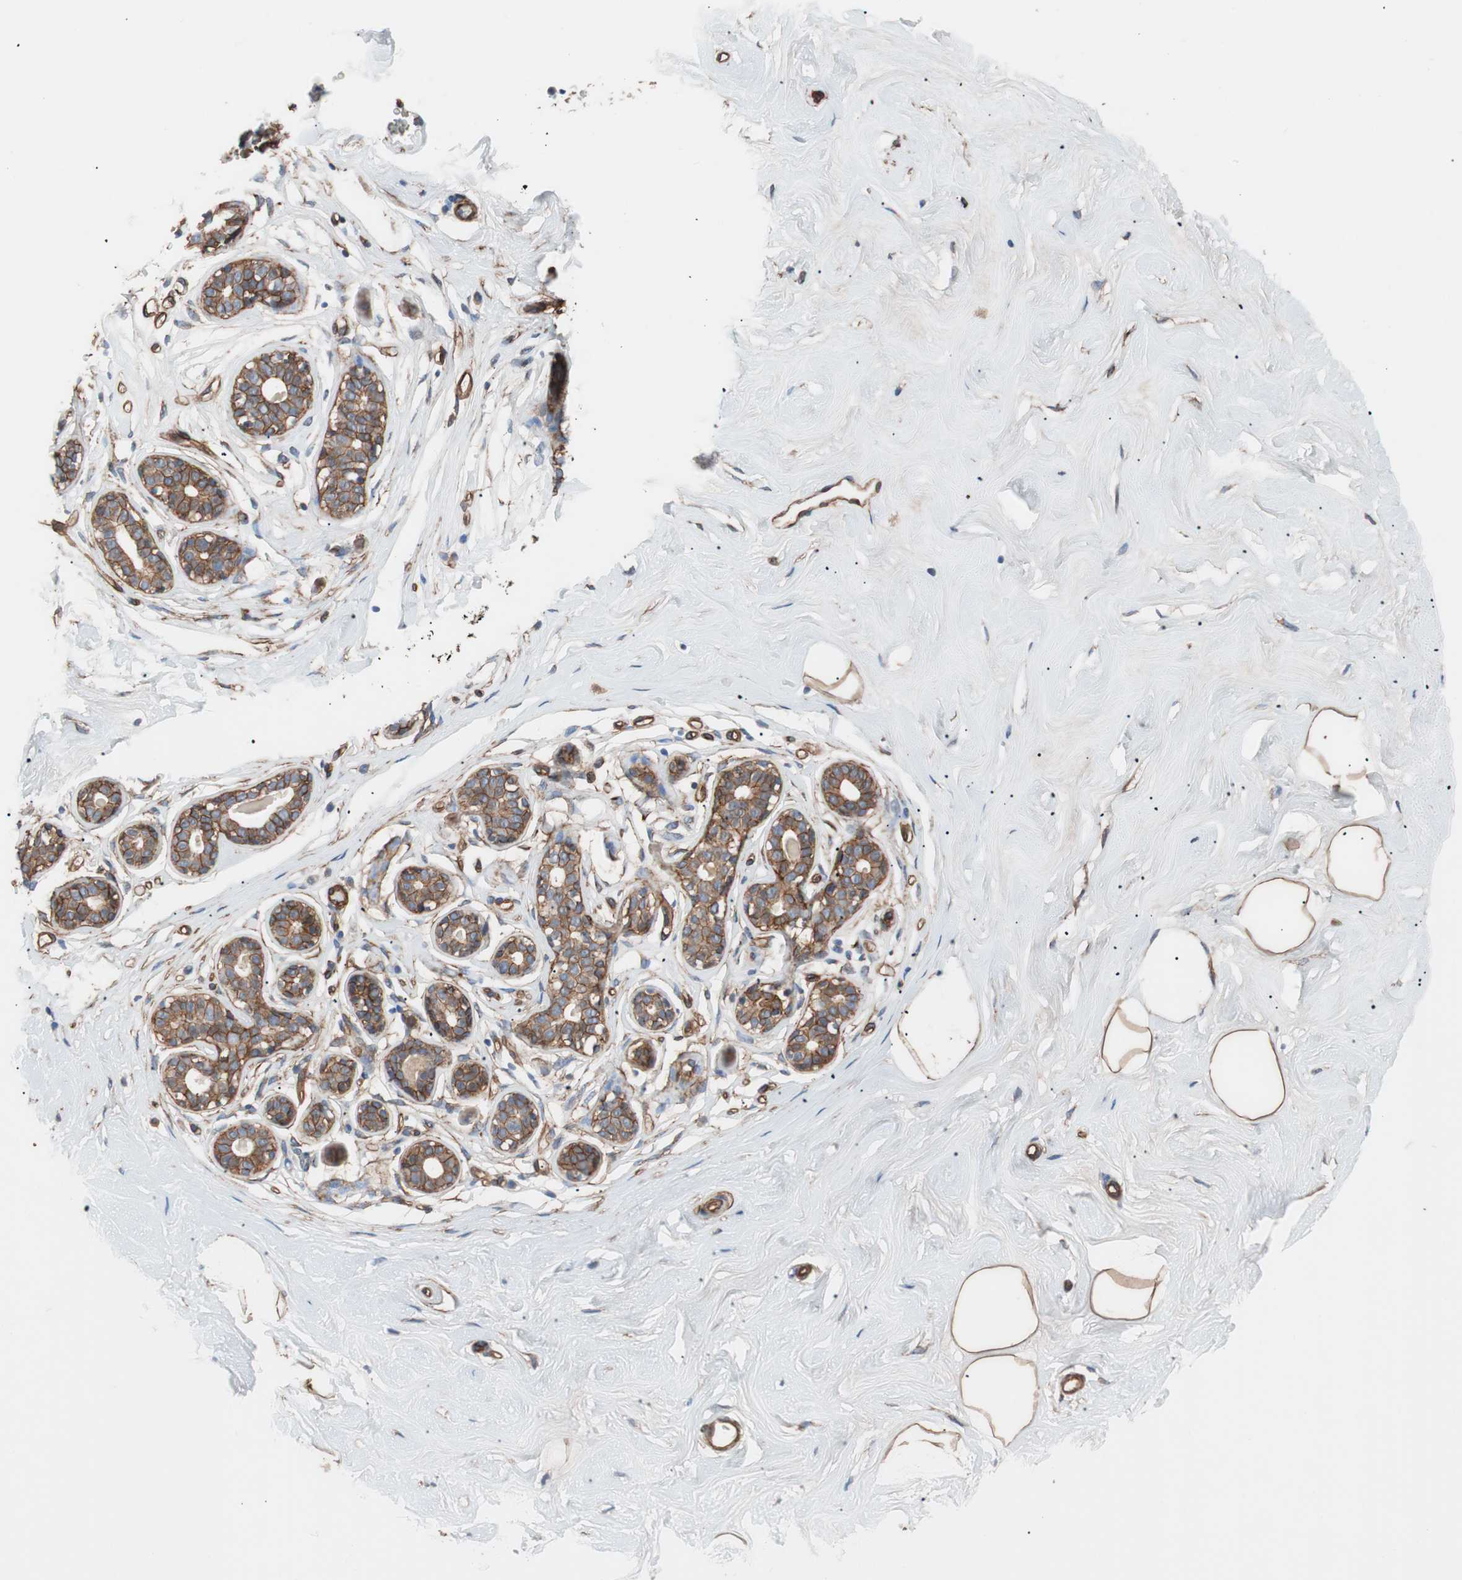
{"staining": {"intensity": "strong", "quantity": ">75%", "location": "cytoplasmic/membranous"}, "tissue": "breast", "cell_type": "Adipocytes", "image_type": "normal", "snomed": [{"axis": "morphology", "description": "Normal tissue, NOS"}, {"axis": "topography", "description": "Breast"}], "caption": "This image shows normal breast stained with IHC to label a protein in brown. The cytoplasmic/membranous of adipocytes show strong positivity for the protein. Nuclei are counter-stained blue.", "gene": "SPINT1", "patient": {"sex": "female", "age": 23}}